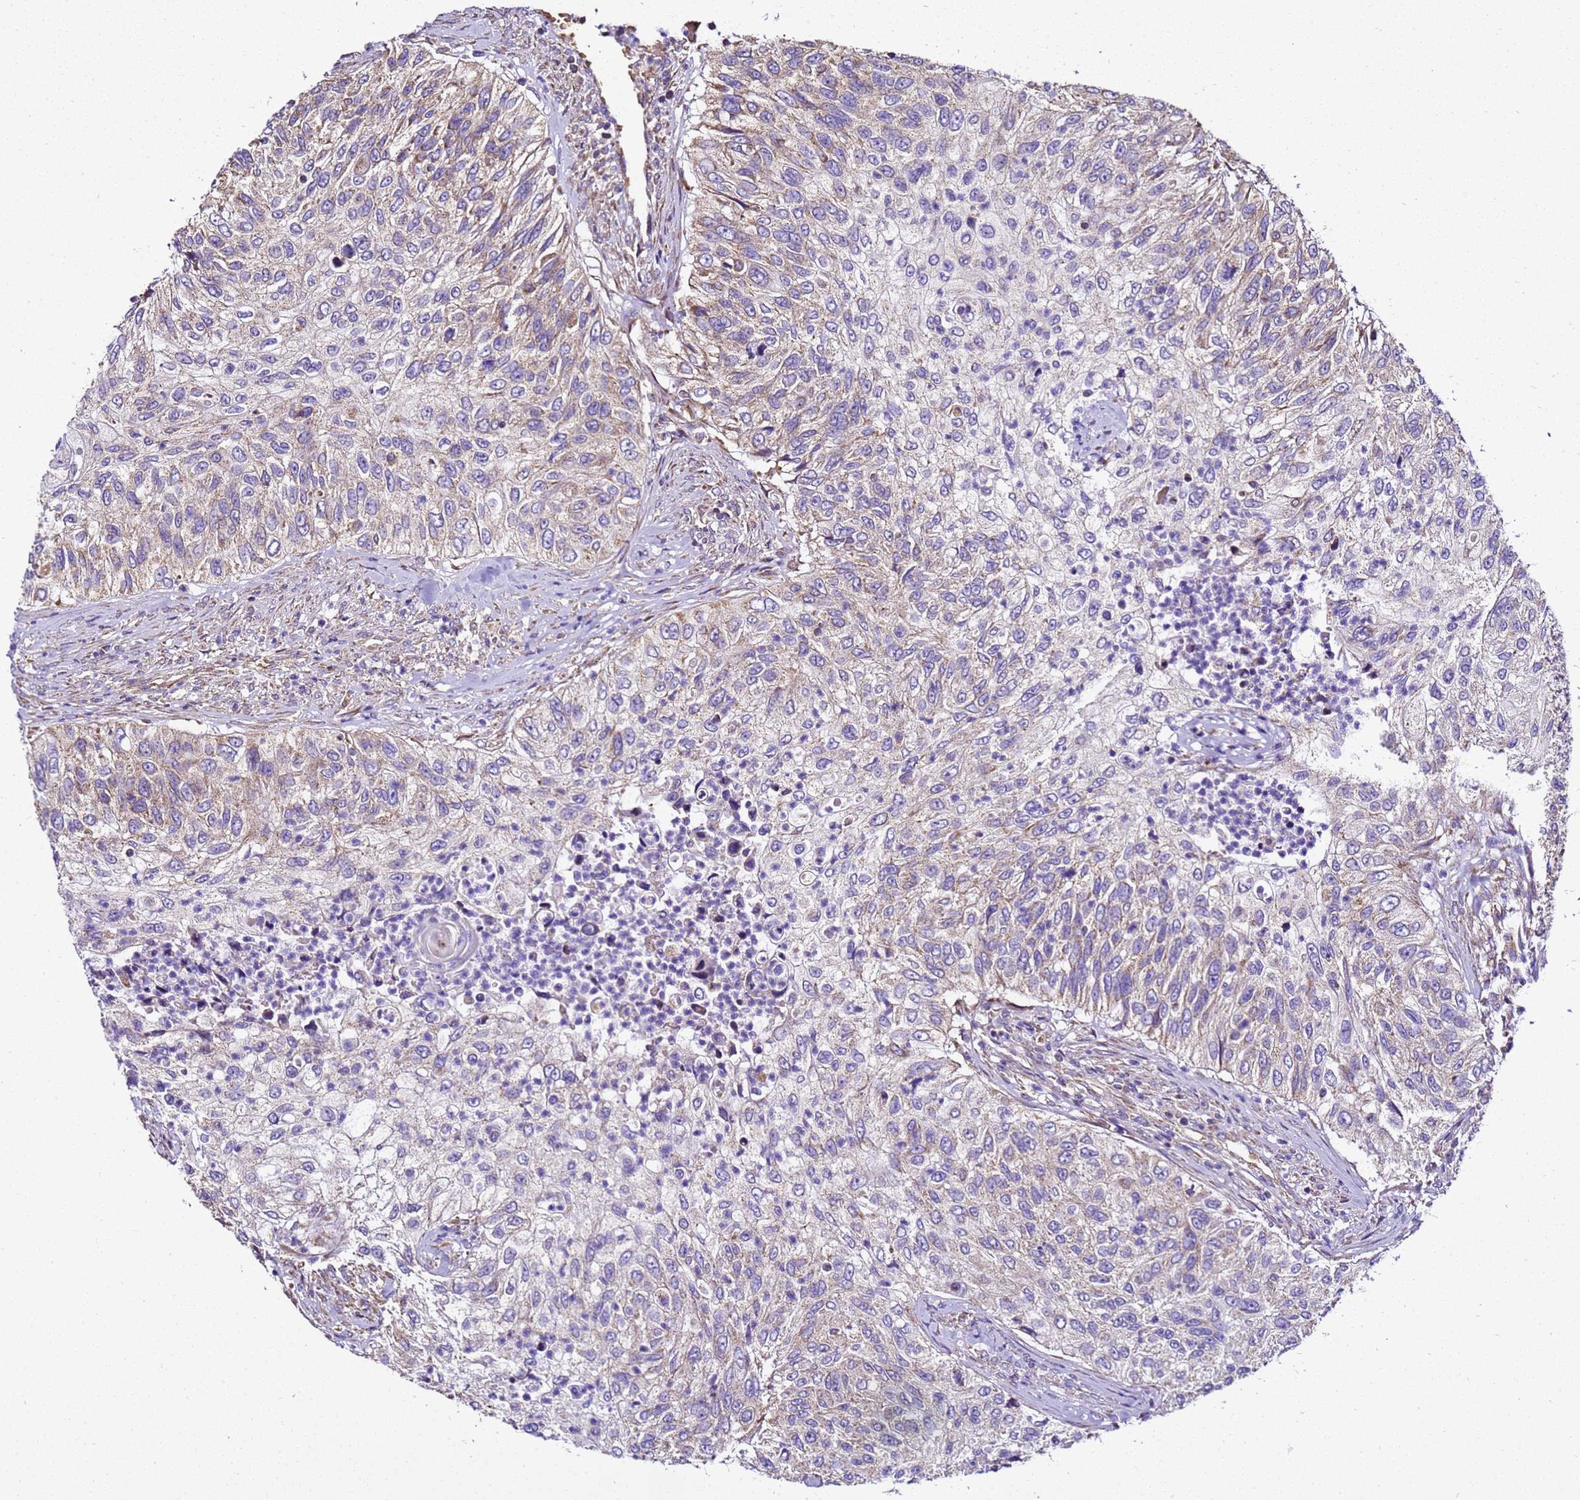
{"staining": {"intensity": "weak", "quantity": "<25%", "location": "cytoplasmic/membranous"}, "tissue": "urothelial cancer", "cell_type": "Tumor cells", "image_type": "cancer", "snomed": [{"axis": "morphology", "description": "Urothelial carcinoma, High grade"}, {"axis": "topography", "description": "Urinary bladder"}], "caption": "High-grade urothelial carcinoma stained for a protein using immunohistochemistry demonstrates no positivity tumor cells.", "gene": "LRRIQ1", "patient": {"sex": "female", "age": 60}}